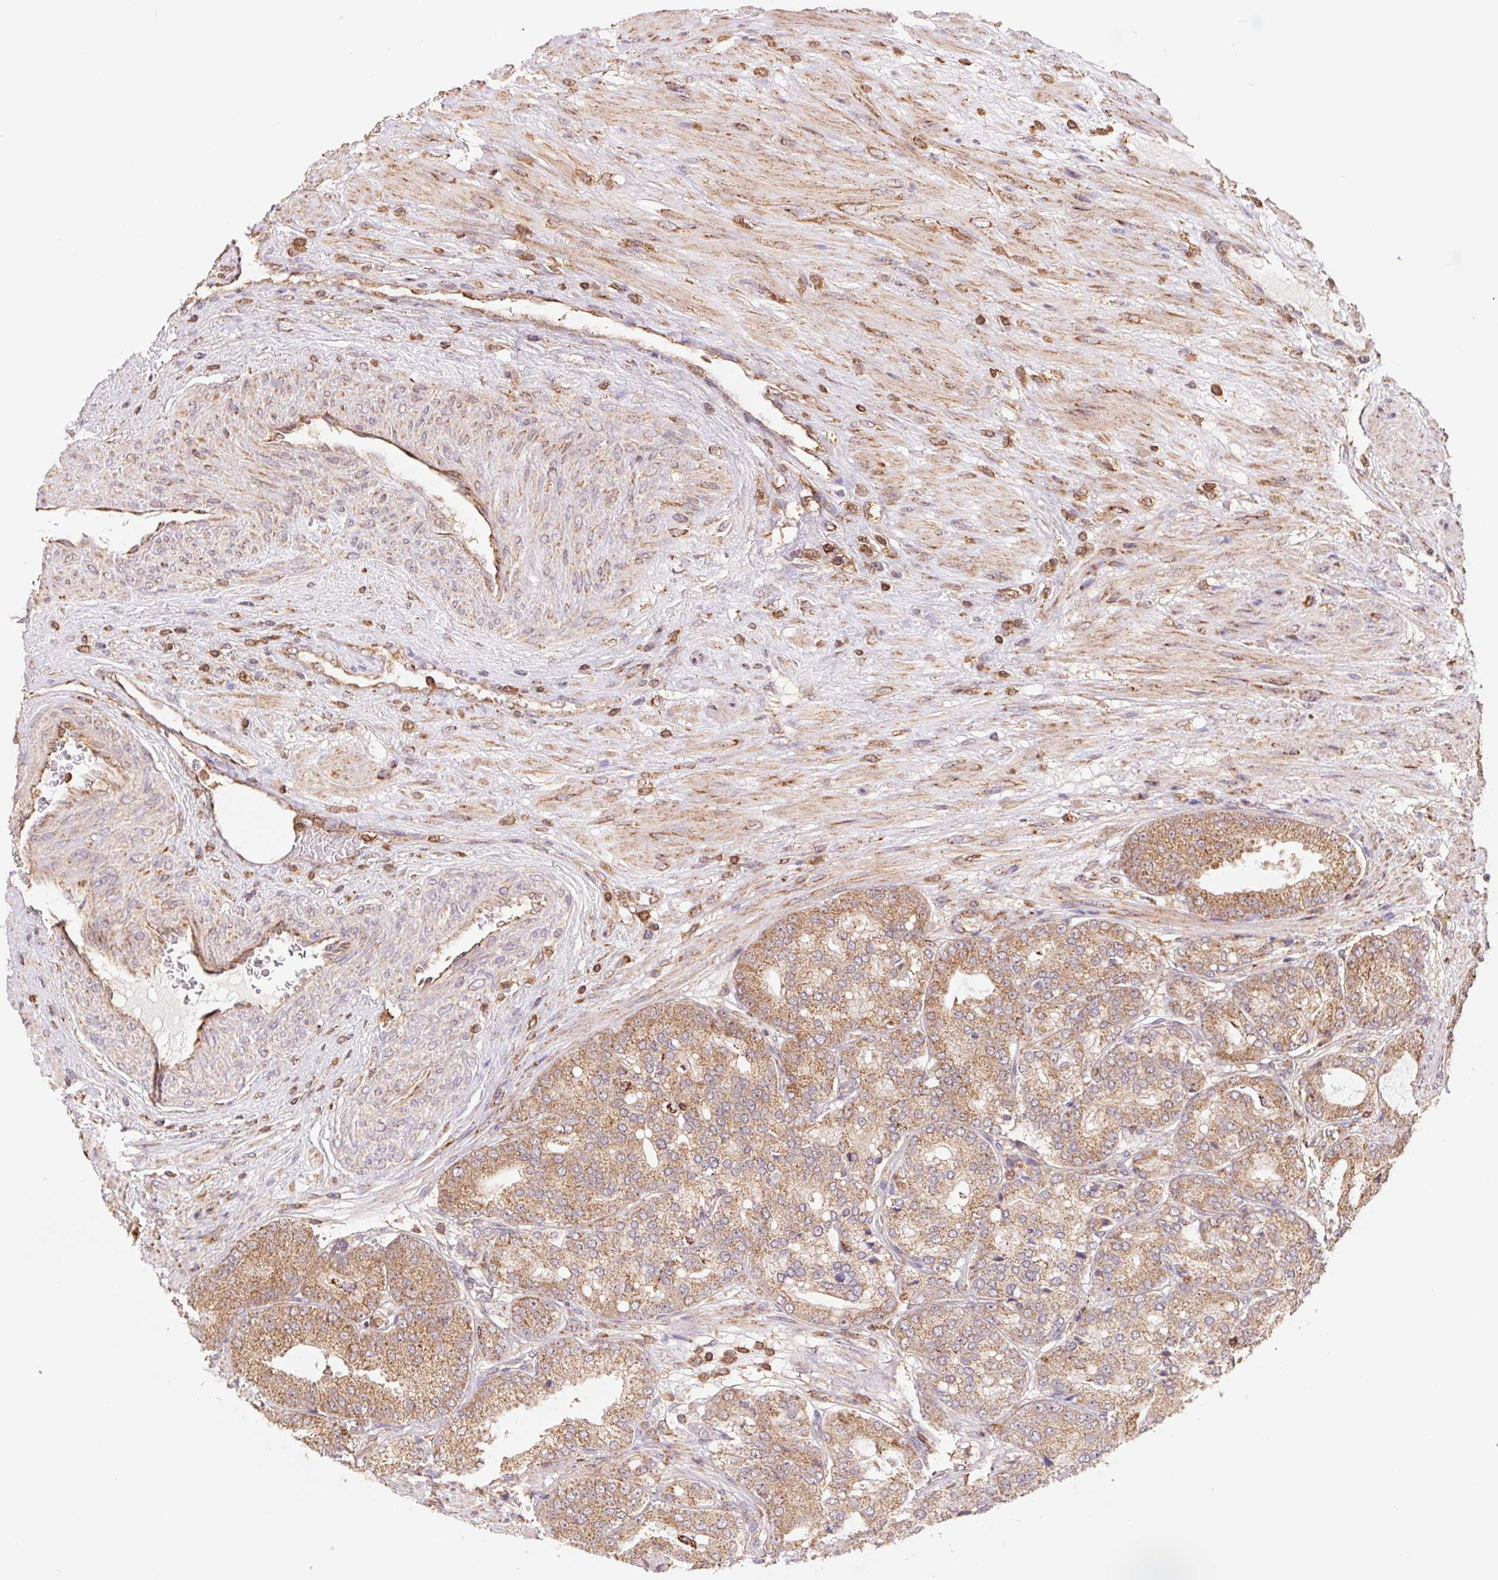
{"staining": {"intensity": "moderate", "quantity": ">75%", "location": "cytoplasmic/membranous"}, "tissue": "prostate cancer", "cell_type": "Tumor cells", "image_type": "cancer", "snomed": [{"axis": "morphology", "description": "Adenocarcinoma, High grade"}, {"axis": "topography", "description": "Prostate"}], "caption": "Prostate cancer (high-grade adenocarcinoma) stained for a protein (brown) shows moderate cytoplasmic/membranous positive positivity in approximately >75% of tumor cells.", "gene": "URM1", "patient": {"sex": "male", "age": 71}}